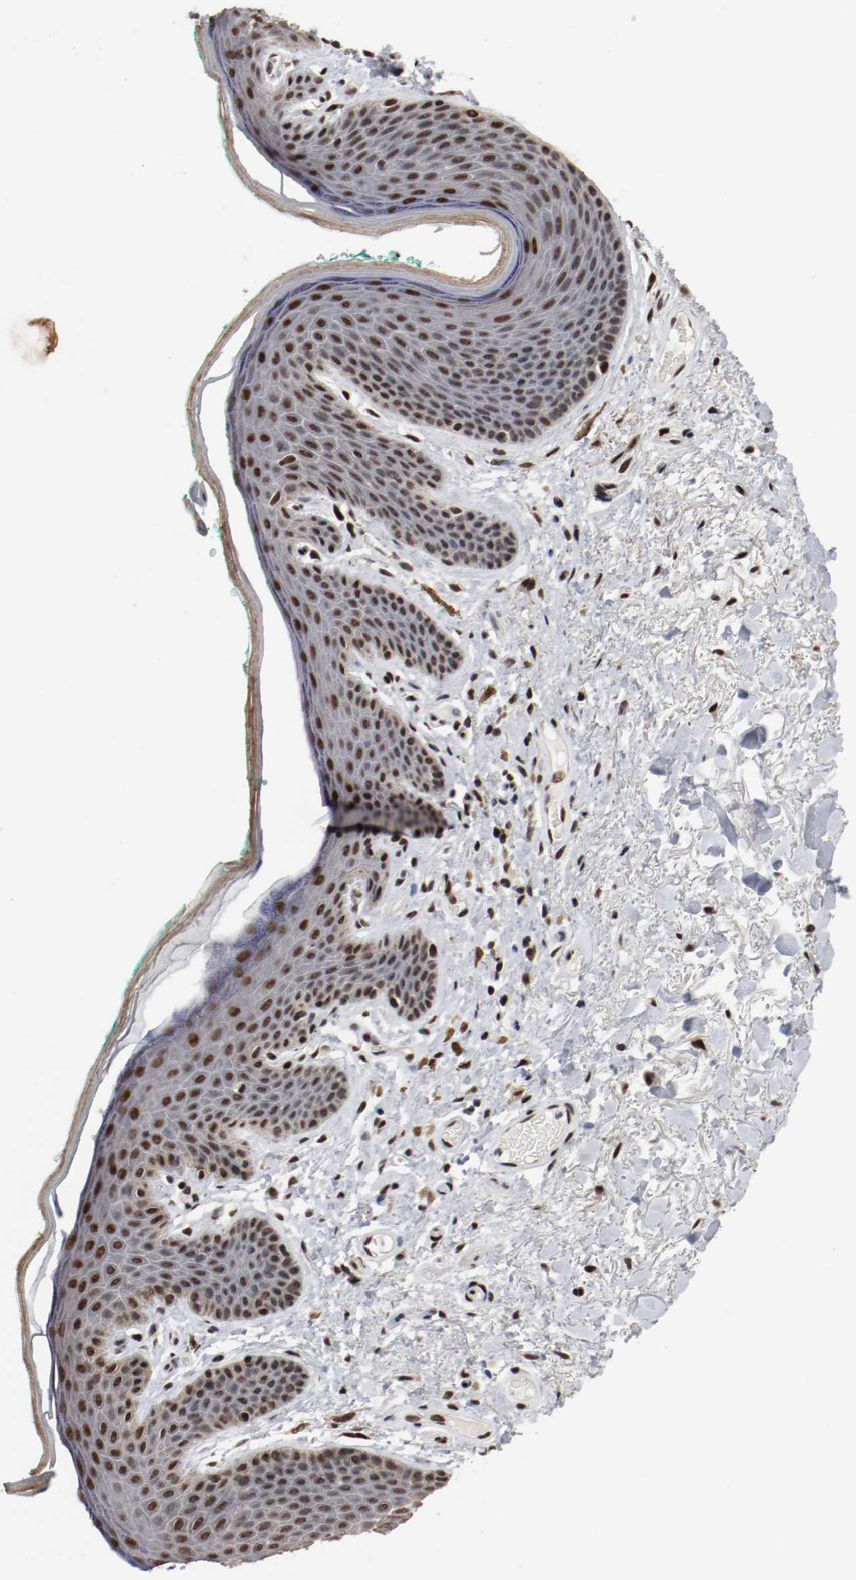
{"staining": {"intensity": "strong", "quantity": ">75%", "location": "nuclear"}, "tissue": "skin", "cell_type": "Epidermal cells", "image_type": "normal", "snomed": [{"axis": "morphology", "description": "Normal tissue, NOS"}, {"axis": "topography", "description": "Anal"}], "caption": "Immunohistochemistry micrograph of benign skin stained for a protein (brown), which displays high levels of strong nuclear staining in approximately >75% of epidermal cells.", "gene": "MEF2D", "patient": {"sex": "male", "age": 74}}